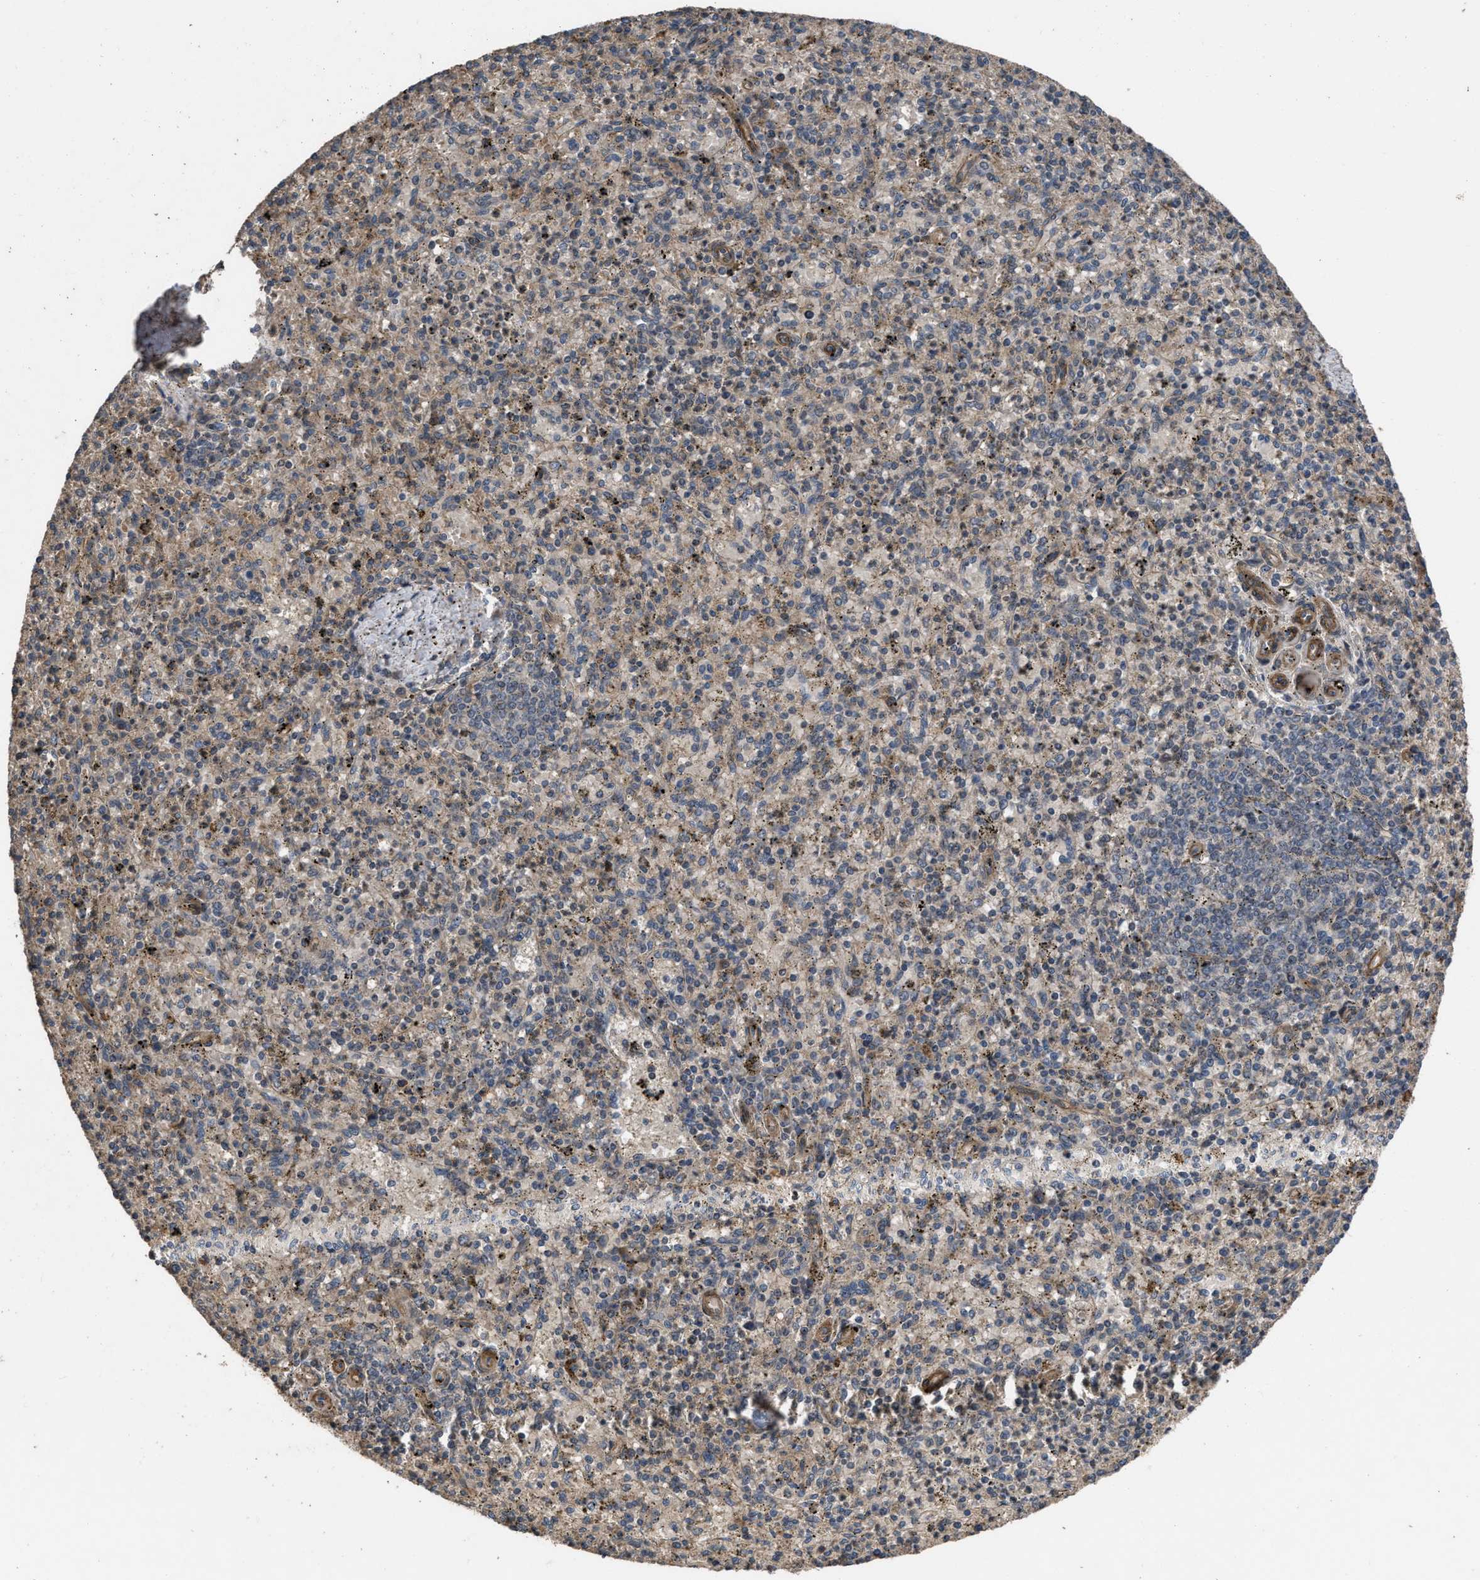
{"staining": {"intensity": "moderate", "quantity": ">75%", "location": "cytoplasmic/membranous"}, "tissue": "spleen", "cell_type": "Cells in red pulp", "image_type": "normal", "snomed": [{"axis": "morphology", "description": "Normal tissue, NOS"}, {"axis": "topography", "description": "Spleen"}], "caption": "There is medium levels of moderate cytoplasmic/membranous positivity in cells in red pulp of benign spleen, as demonstrated by immunohistochemical staining (brown color).", "gene": "UTRN", "patient": {"sex": "male", "age": 72}}